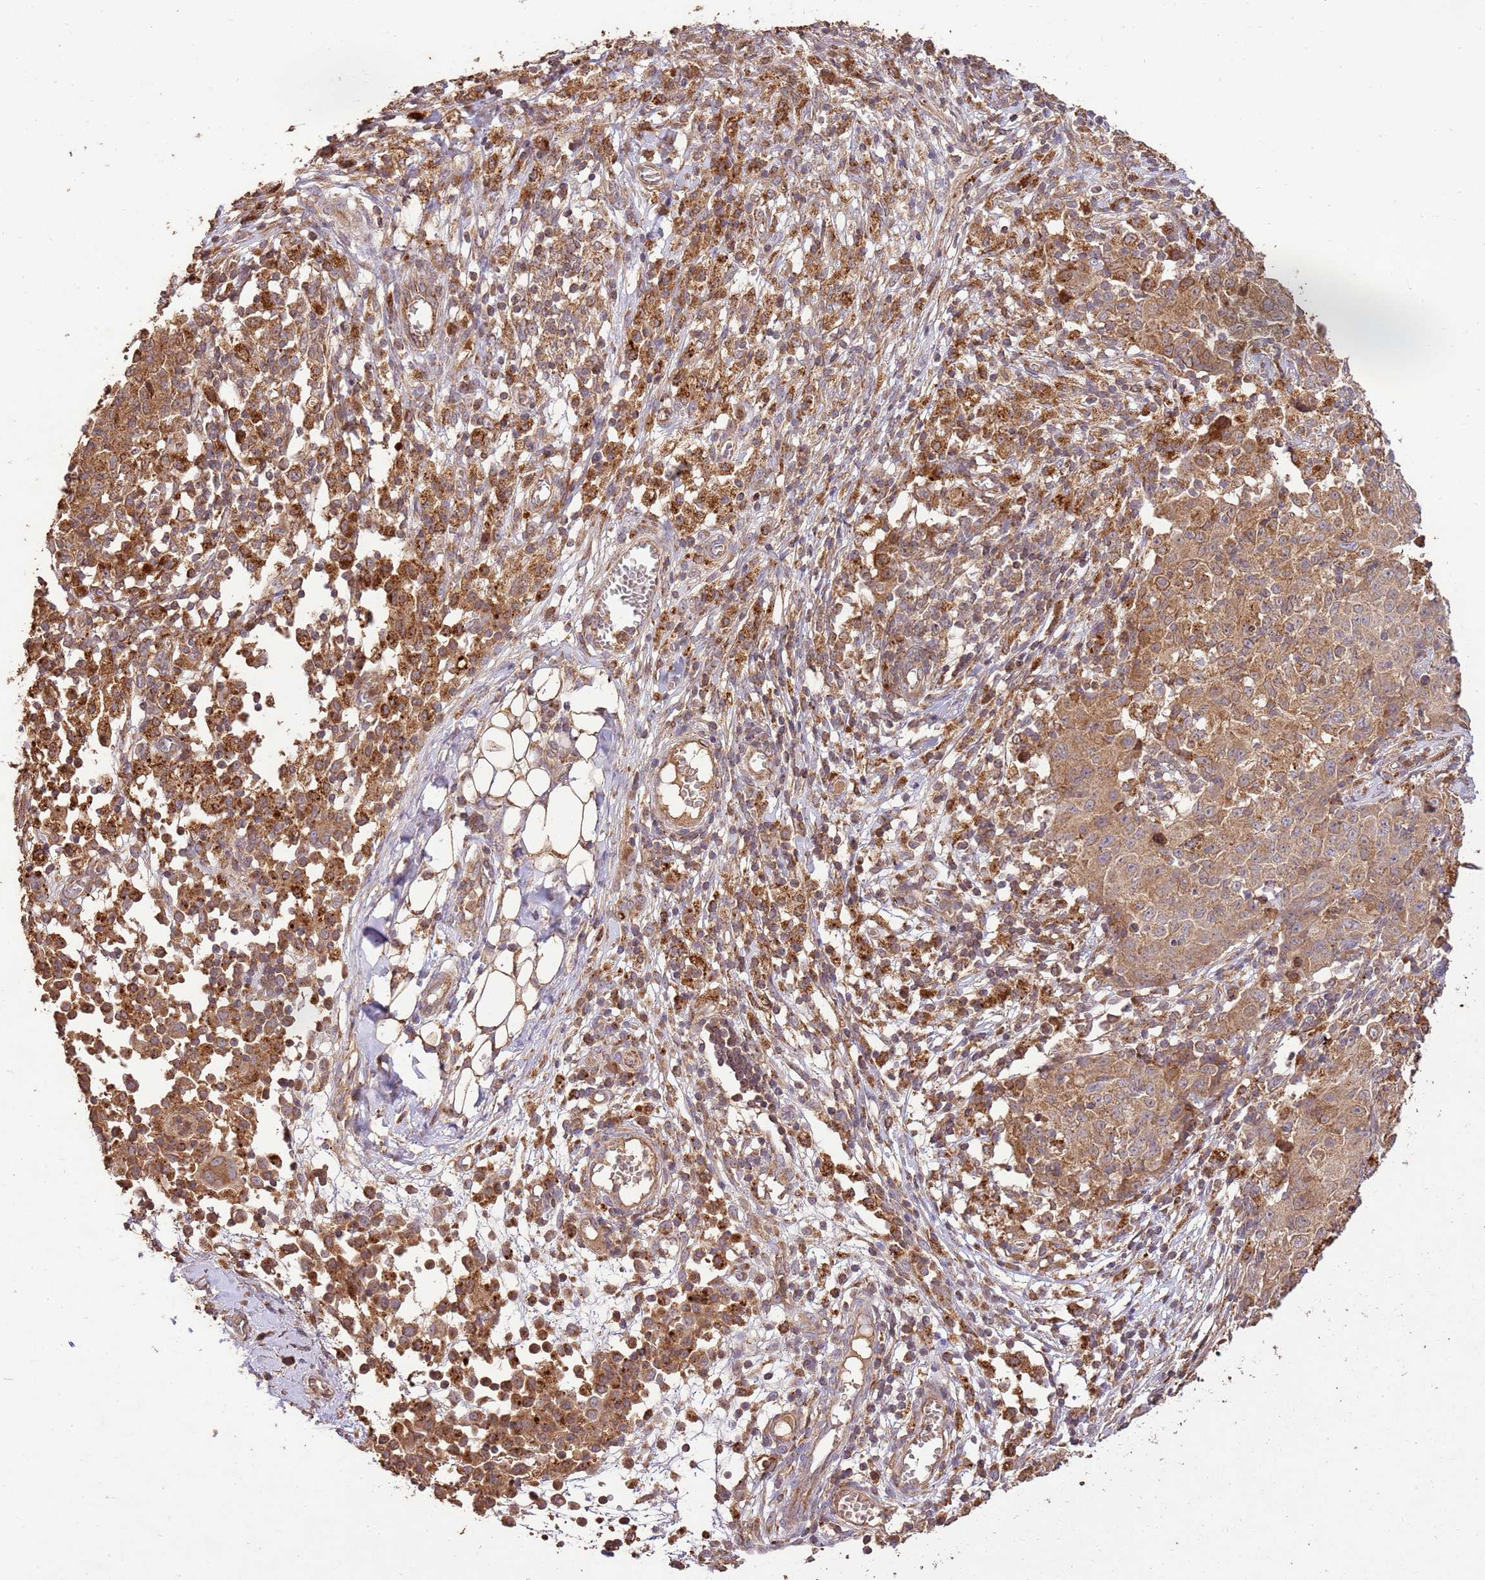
{"staining": {"intensity": "moderate", "quantity": ">75%", "location": "cytoplasmic/membranous"}, "tissue": "ovarian cancer", "cell_type": "Tumor cells", "image_type": "cancer", "snomed": [{"axis": "morphology", "description": "Carcinoma, endometroid"}, {"axis": "topography", "description": "Ovary"}], "caption": "Endometroid carcinoma (ovarian) stained with IHC exhibits moderate cytoplasmic/membranous staining in about >75% of tumor cells.", "gene": "LRRC28", "patient": {"sex": "female", "age": 42}}